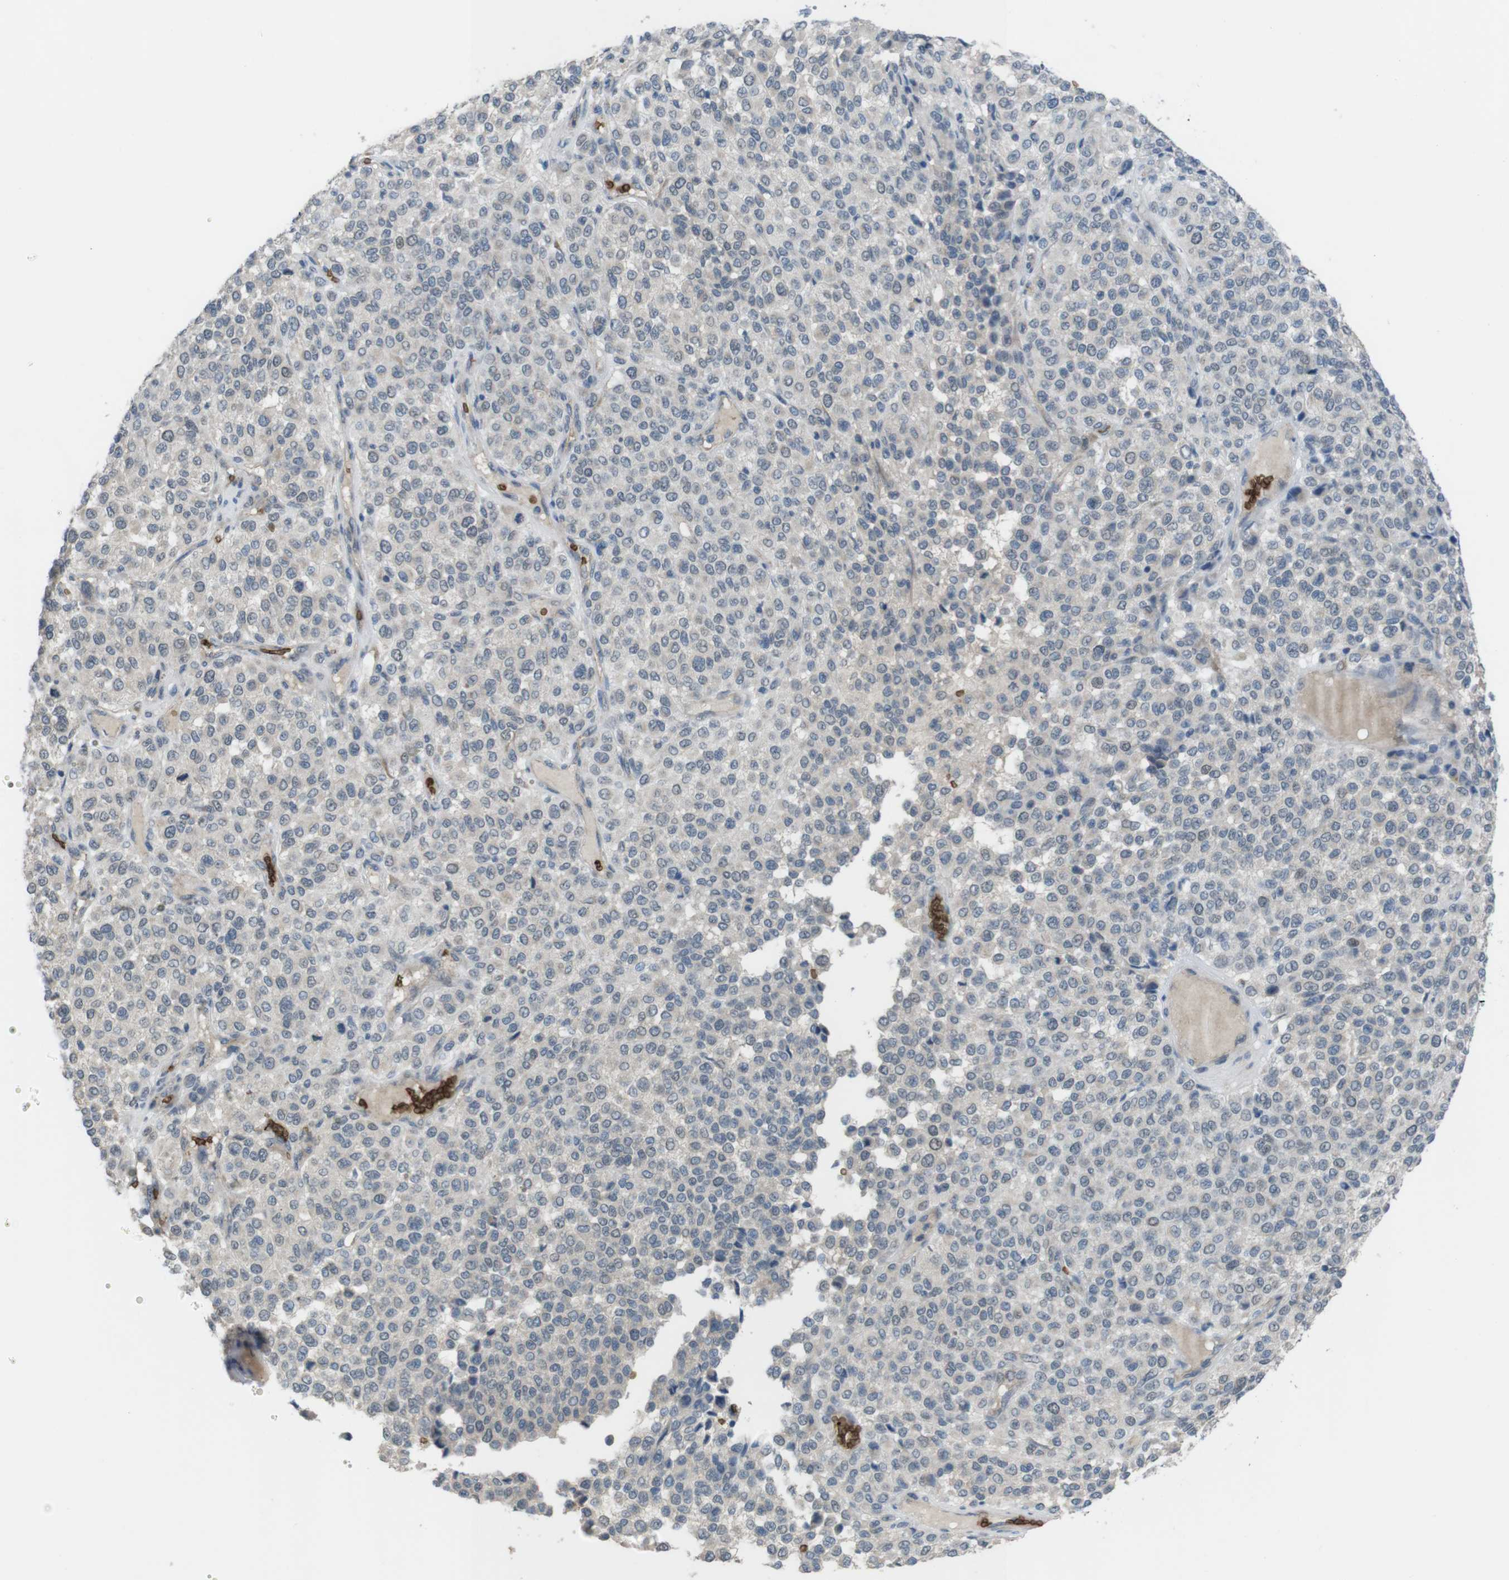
{"staining": {"intensity": "negative", "quantity": "none", "location": "none"}, "tissue": "melanoma", "cell_type": "Tumor cells", "image_type": "cancer", "snomed": [{"axis": "morphology", "description": "Malignant melanoma, Metastatic site"}, {"axis": "topography", "description": "Pancreas"}], "caption": "The immunohistochemistry image has no significant staining in tumor cells of malignant melanoma (metastatic site) tissue.", "gene": "GYPA", "patient": {"sex": "female", "age": 30}}